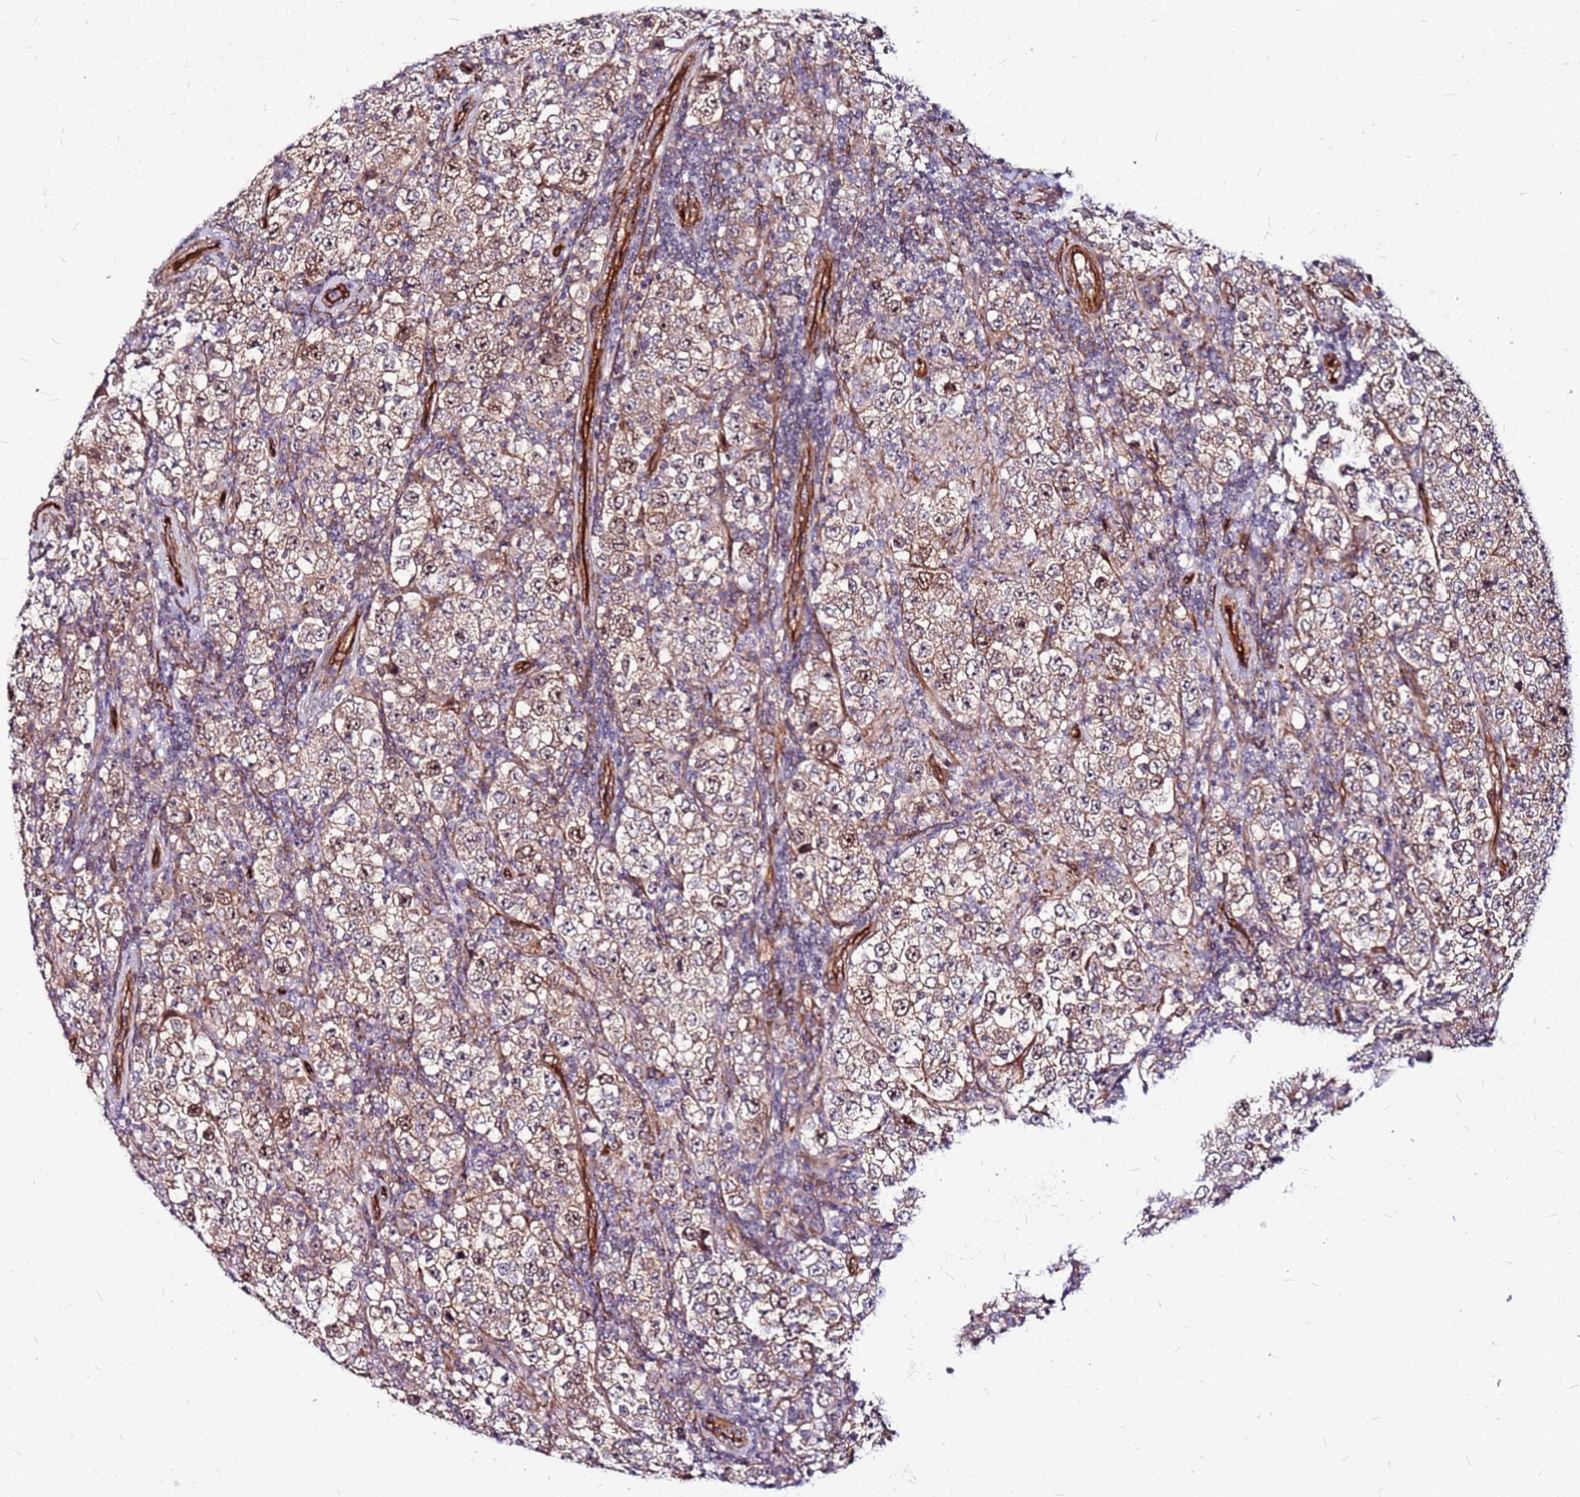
{"staining": {"intensity": "moderate", "quantity": ">75%", "location": "cytoplasmic/membranous,nuclear"}, "tissue": "testis cancer", "cell_type": "Tumor cells", "image_type": "cancer", "snomed": [{"axis": "morphology", "description": "Normal tissue, NOS"}, {"axis": "morphology", "description": "Urothelial carcinoma, High grade"}, {"axis": "morphology", "description": "Seminoma, NOS"}, {"axis": "morphology", "description": "Carcinoma, Embryonal, NOS"}, {"axis": "topography", "description": "Urinary bladder"}, {"axis": "topography", "description": "Testis"}], "caption": "About >75% of tumor cells in human testis cancer (seminoma) exhibit moderate cytoplasmic/membranous and nuclear protein staining as visualized by brown immunohistochemical staining.", "gene": "TOPAZ1", "patient": {"sex": "male", "age": 41}}